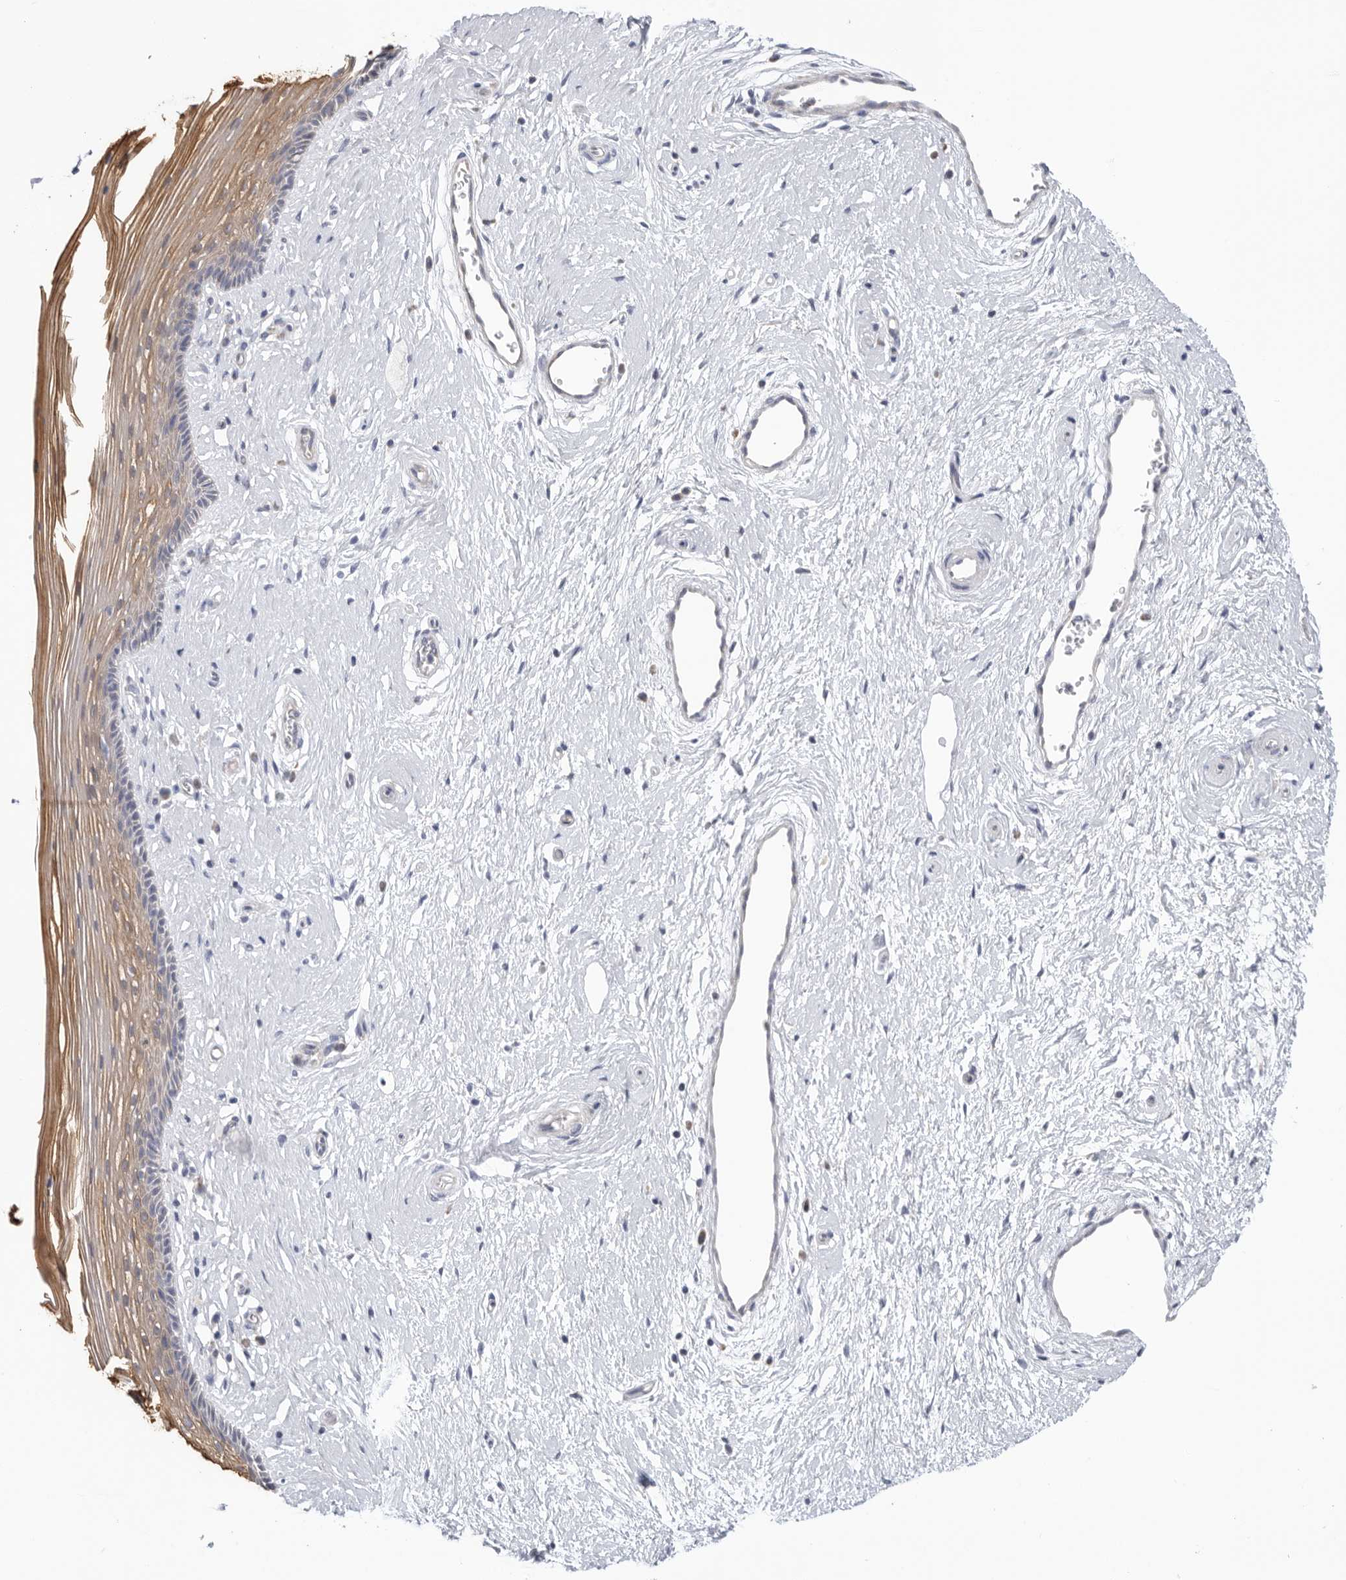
{"staining": {"intensity": "moderate", "quantity": ">75%", "location": "cytoplasmic/membranous"}, "tissue": "vagina", "cell_type": "Squamous epithelial cells", "image_type": "normal", "snomed": [{"axis": "morphology", "description": "Normal tissue, NOS"}, {"axis": "topography", "description": "Vagina"}], "caption": "Immunohistochemistry (DAB) staining of benign vagina demonstrates moderate cytoplasmic/membranous protein expression in approximately >75% of squamous epithelial cells.", "gene": "MTFR1L", "patient": {"sex": "female", "age": 46}}